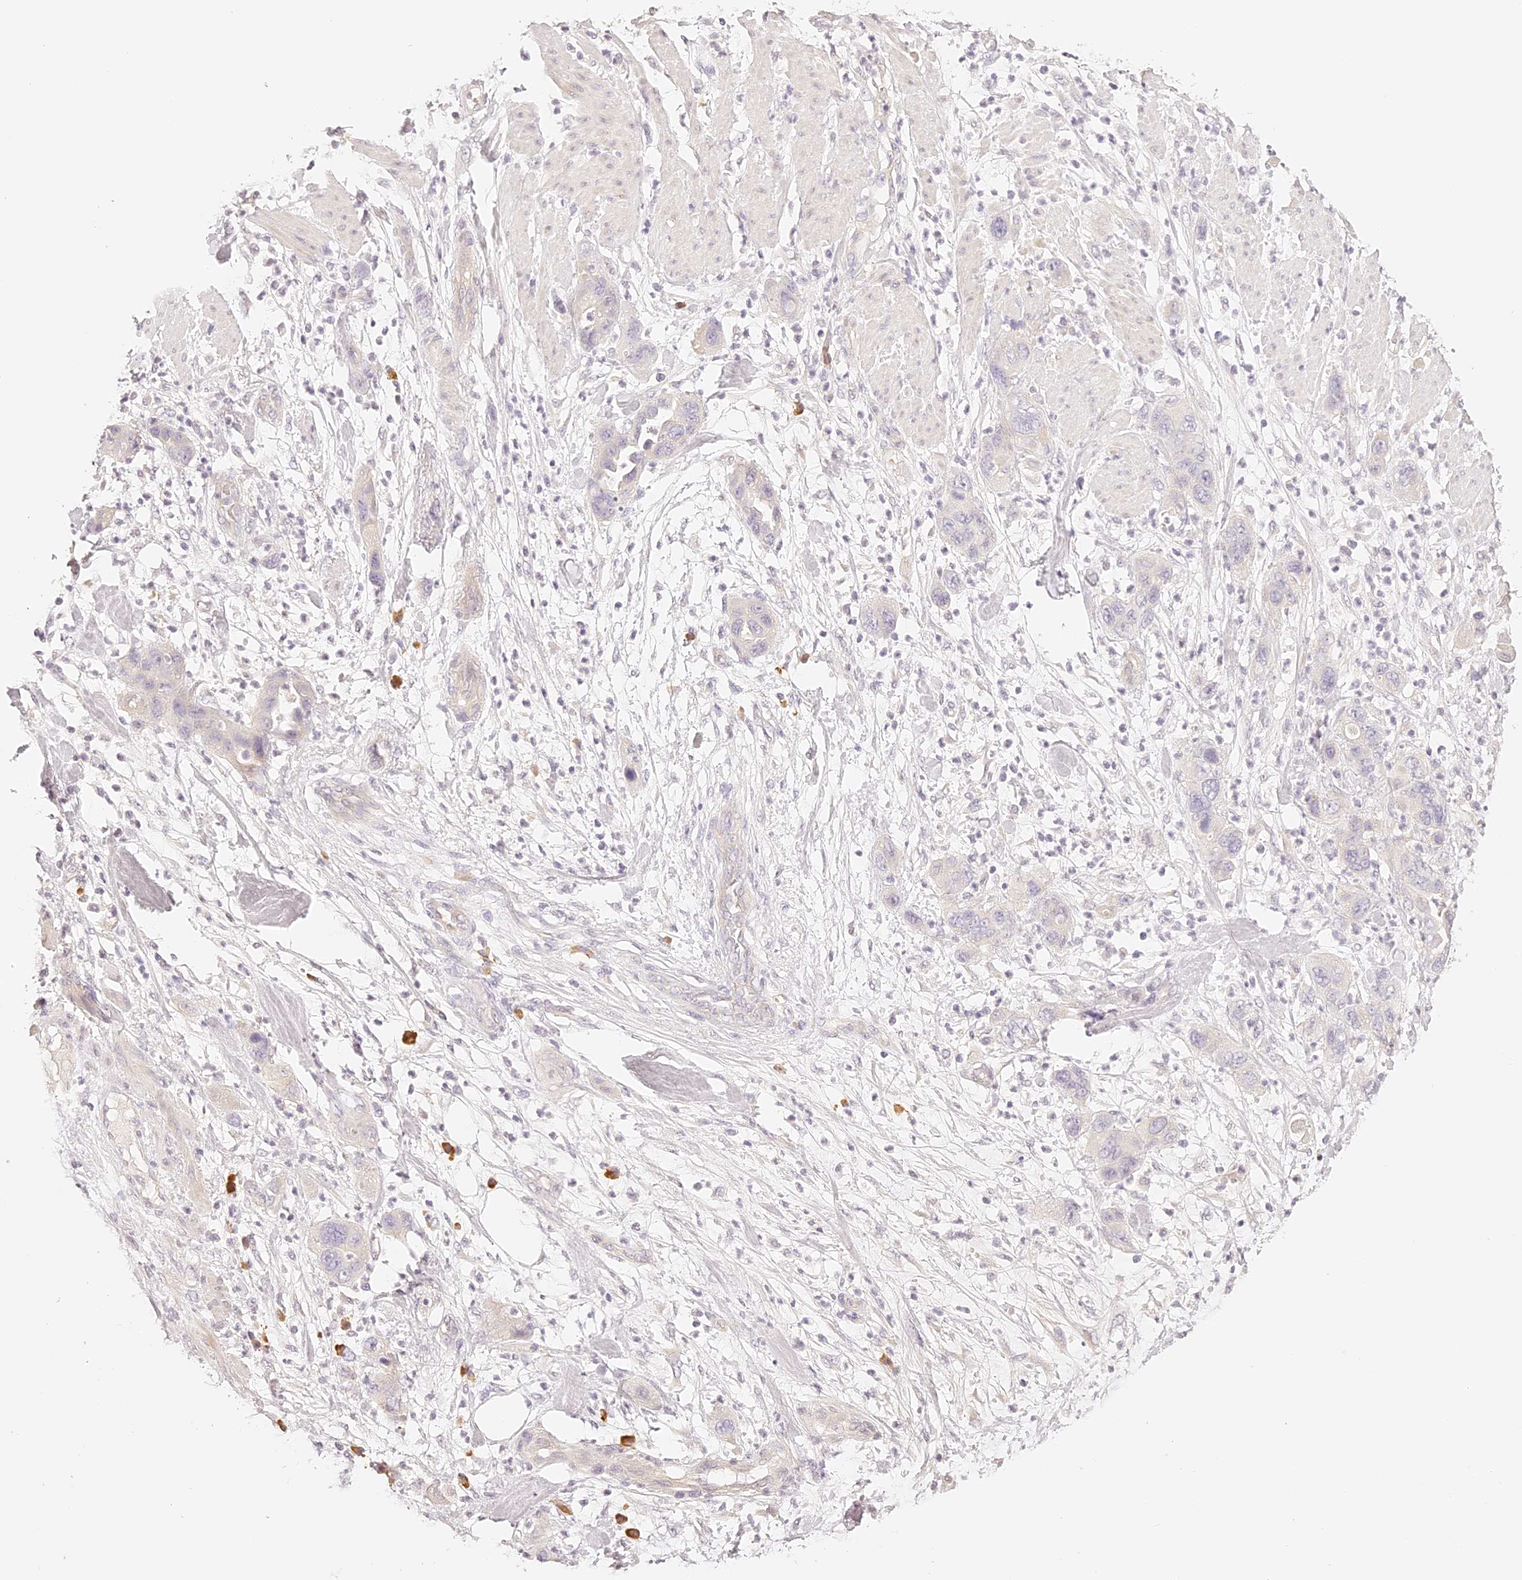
{"staining": {"intensity": "negative", "quantity": "none", "location": "none"}, "tissue": "pancreatic cancer", "cell_type": "Tumor cells", "image_type": "cancer", "snomed": [{"axis": "morphology", "description": "Adenocarcinoma, NOS"}, {"axis": "topography", "description": "Pancreas"}], "caption": "Immunohistochemical staining of pancreatic adenocarcinoma exhibits no significant positivity in tumor cells.", "gene": "TRIM45", "patient": {"sex": "female", "age": 71}}